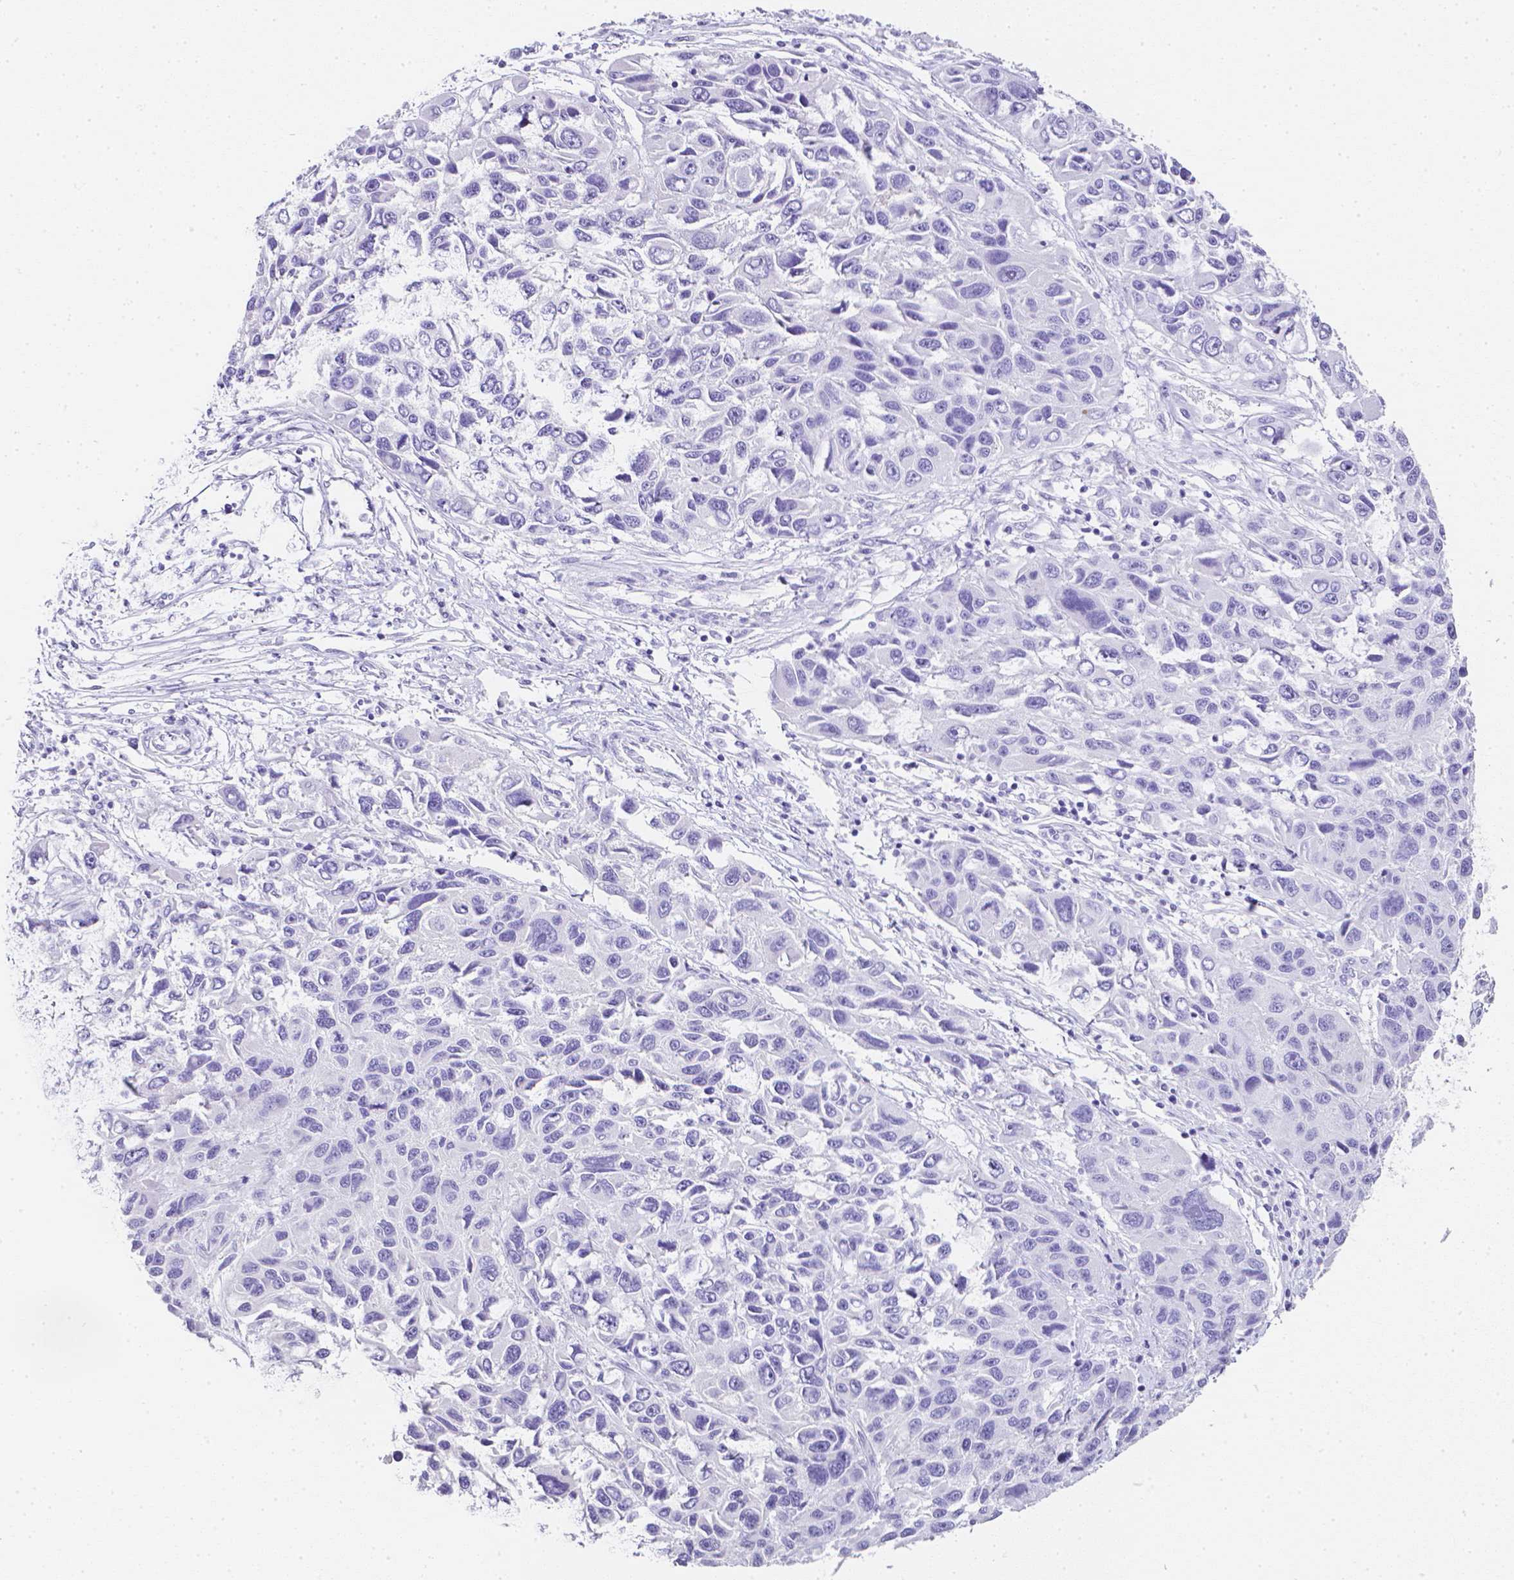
{"staining": {"intensity": "negative", "quantity": "none", "location": "none"}, "tissue": "melanoma", "cell_type": "Tumor cells", "image_type": "cancer", "snomed": [{"axis": "morphology", "description": "Malignant melanoma, NOS"}, {"axis": "topography", "description": "Skin"}], "caption": "Image shows no significant protein expression in tumor cells of melanoma.", "gene": "LGALS4", "patient": {"sex": "male", "age": 53}}